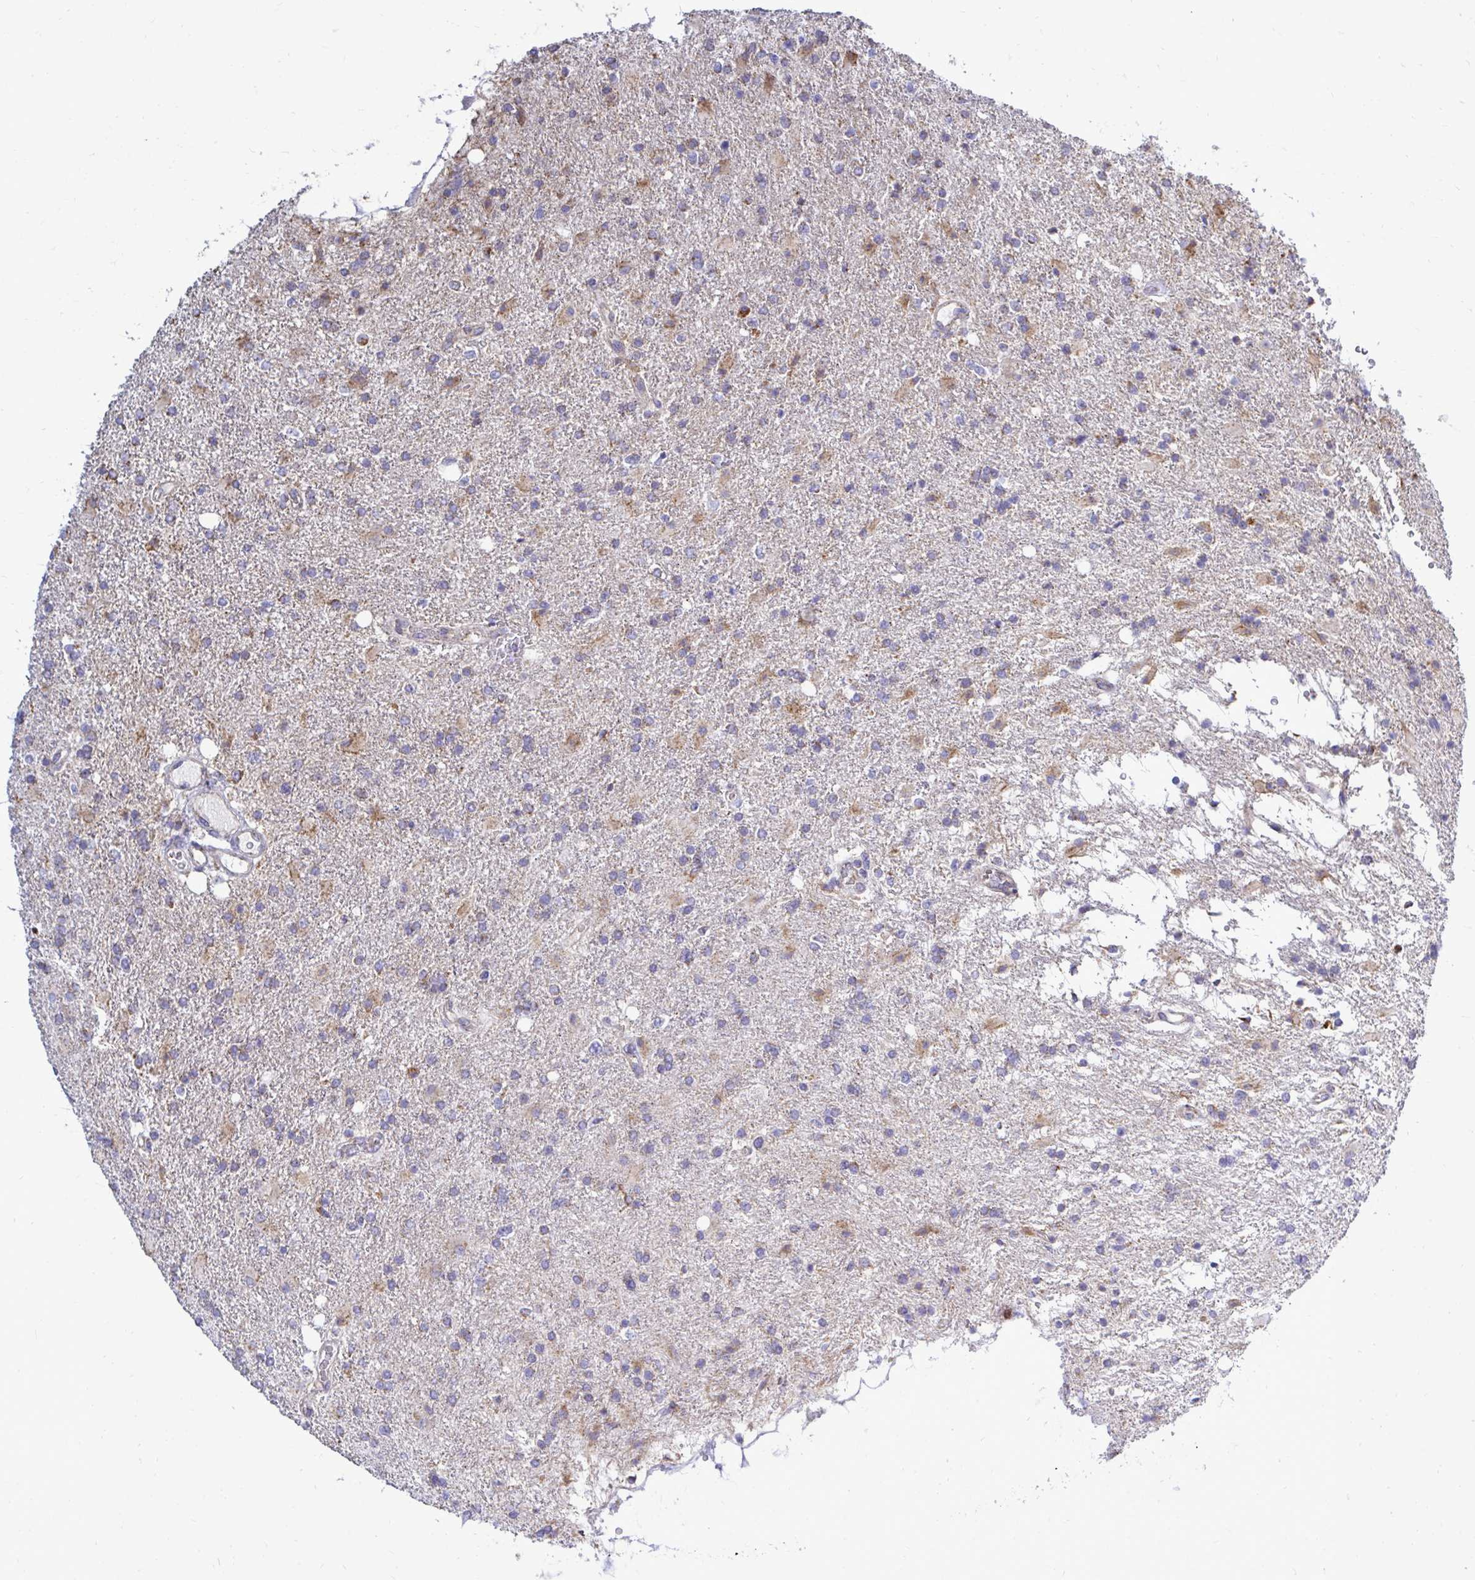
{"staining": {"intensity": "negative", "quantity": "none", "location": "none"}, "tissue": "glioma", "cell_type": "Tumor cells", "image_type": "cancer", "snomed": [{"axis": "morphology", "description": "Glioma, malignant, High grade"}, {"axis": "topography", "description": "Brain"}], "caption": "Tumor cells show no significant expression in glioma. (IHC, brightfield microscopy, high magnification).", "gene": "OR10R2", "patient": {"sex": "male", "age": 56}}